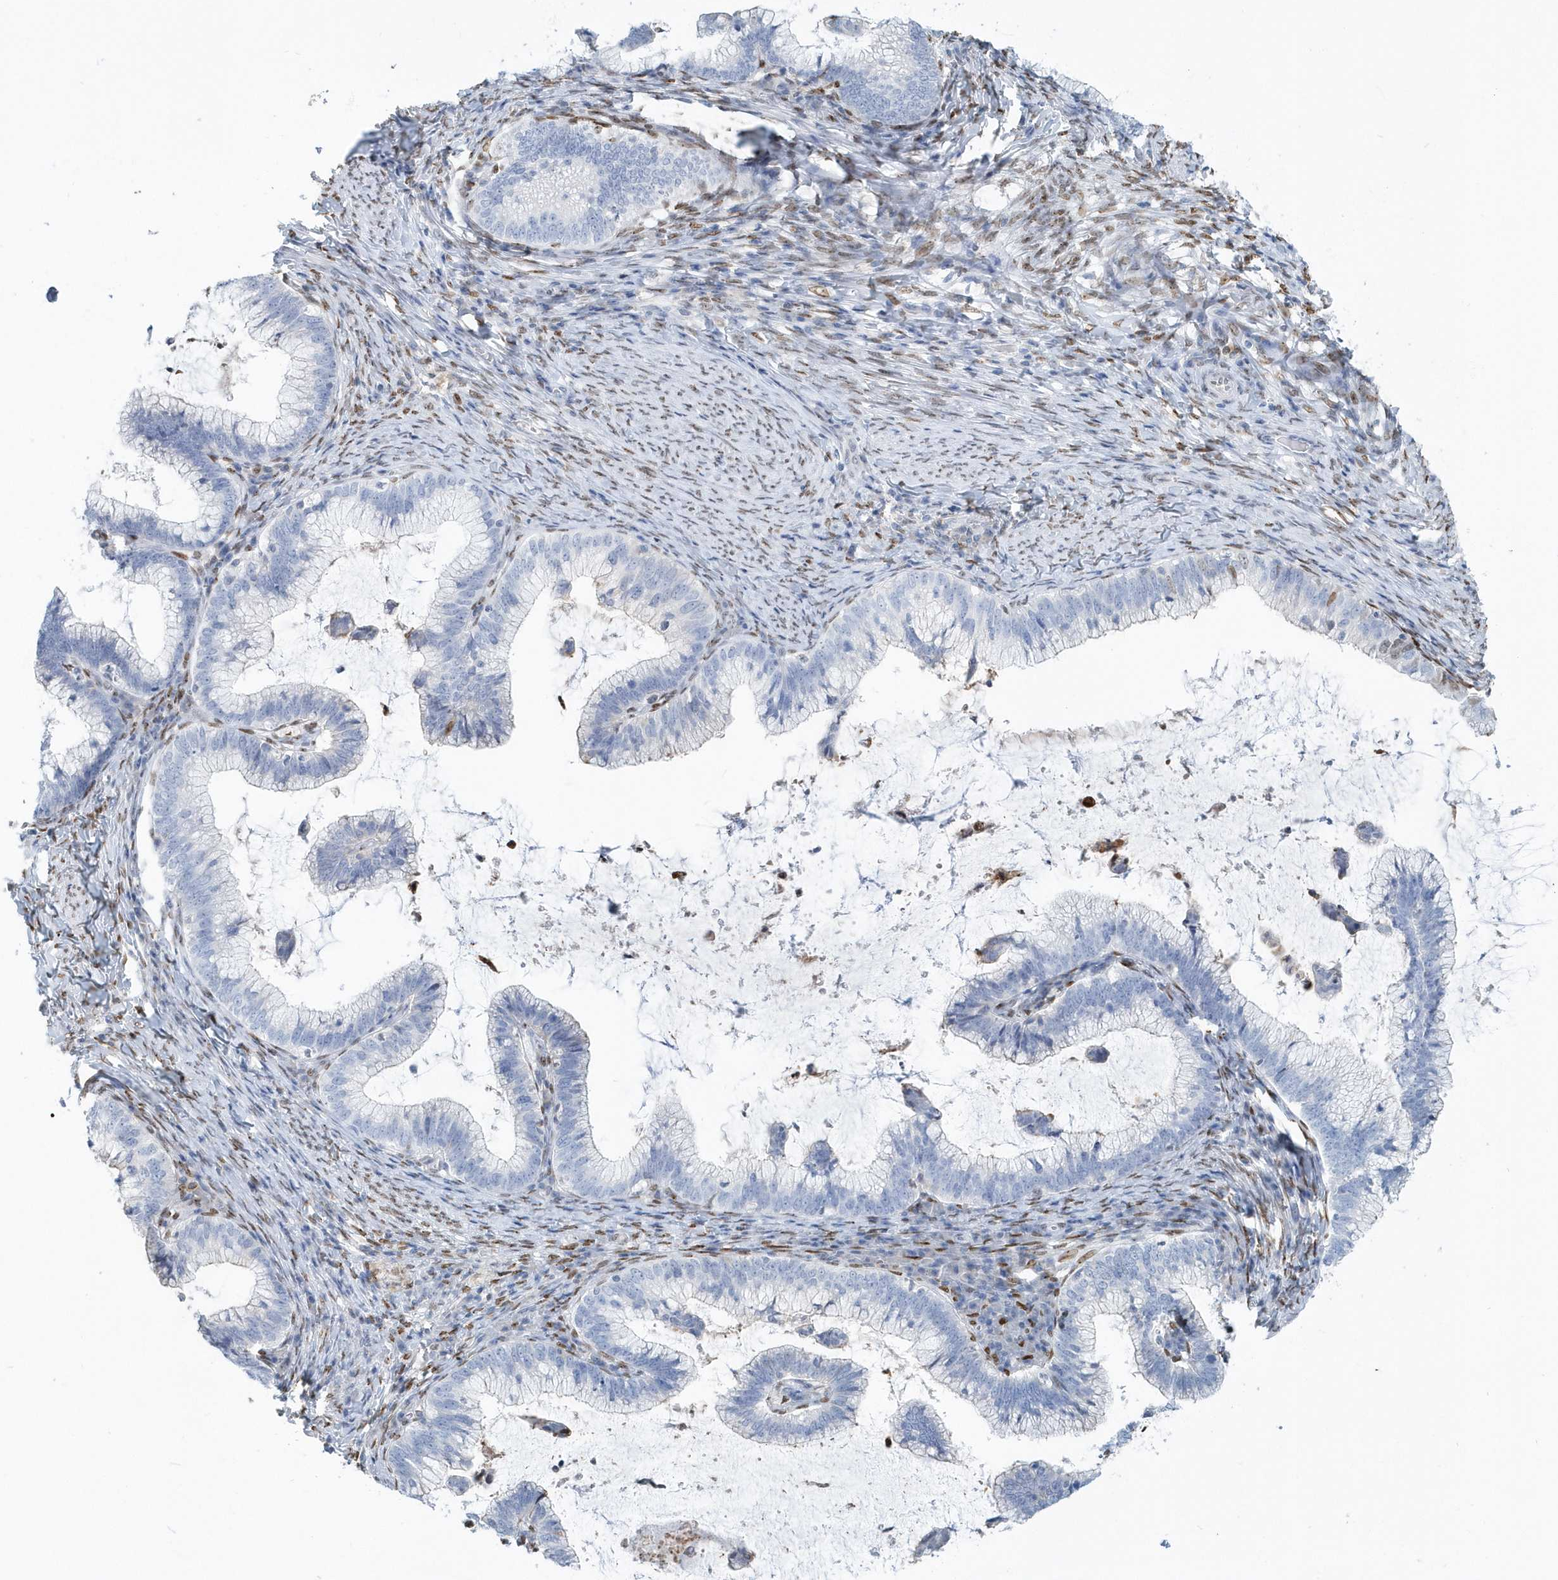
{"staining": {"intensity": "negative", "quantity": "none", "location": "none"}, "tissue": "cervical cancer", "cell_type": "Tumor cells", "image_type": "cancer", "snomed": [{"axis": "morphology", "description": "Adenocarcinoma, NOS"}, {"axis": "topography", "description": "Cervix"}], "caption": "High power microscopy micrograph of an immunohistochemistry (IHC) image of adenocarcinoma (cervical), revealing no significant staining in tumor cells.", "gene": "MACROH2A2", "patient": {"sex": "female", "age": 36}}